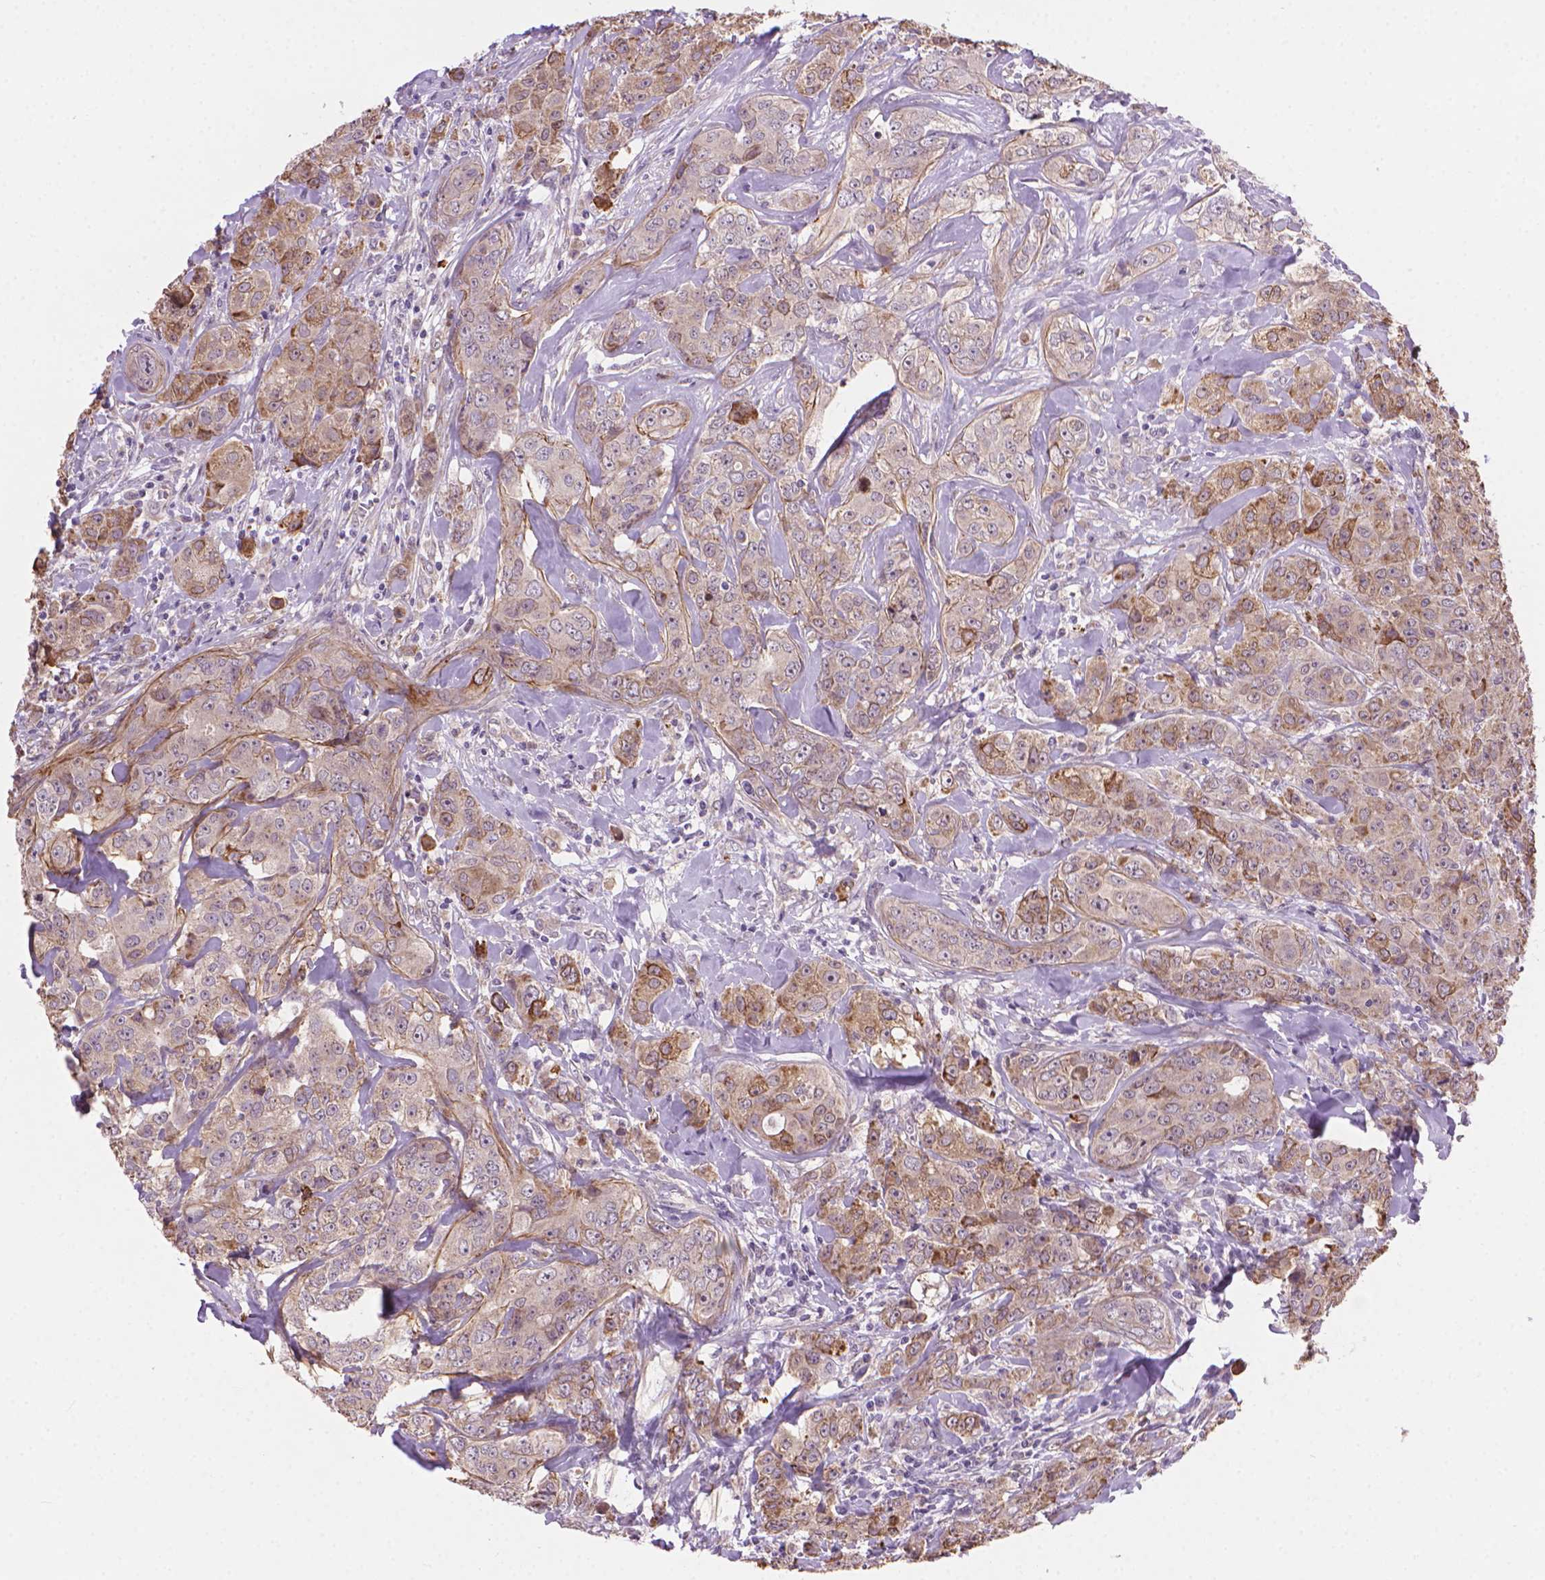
{"staining": {"intensity": "moderate", "quantity": "<25%", "location": "cytoplasmic/membranous"}, "tissue": "breast cancer", "cell_type": "Tumor cells", "image_type": "cancer", "snomed": [{"axis": "morphology", "description": "Duct carcinoma"}, {"axis": "topography", "description": "Breast"}], "caption": "A brown stain labels moderate cytoplasmic/membranous staining of a protein in human breast infiltrating ductal carcinoma tumor cells.", "gene": "AMMECR1", "patient": {"sex": "female", "age": 43}}